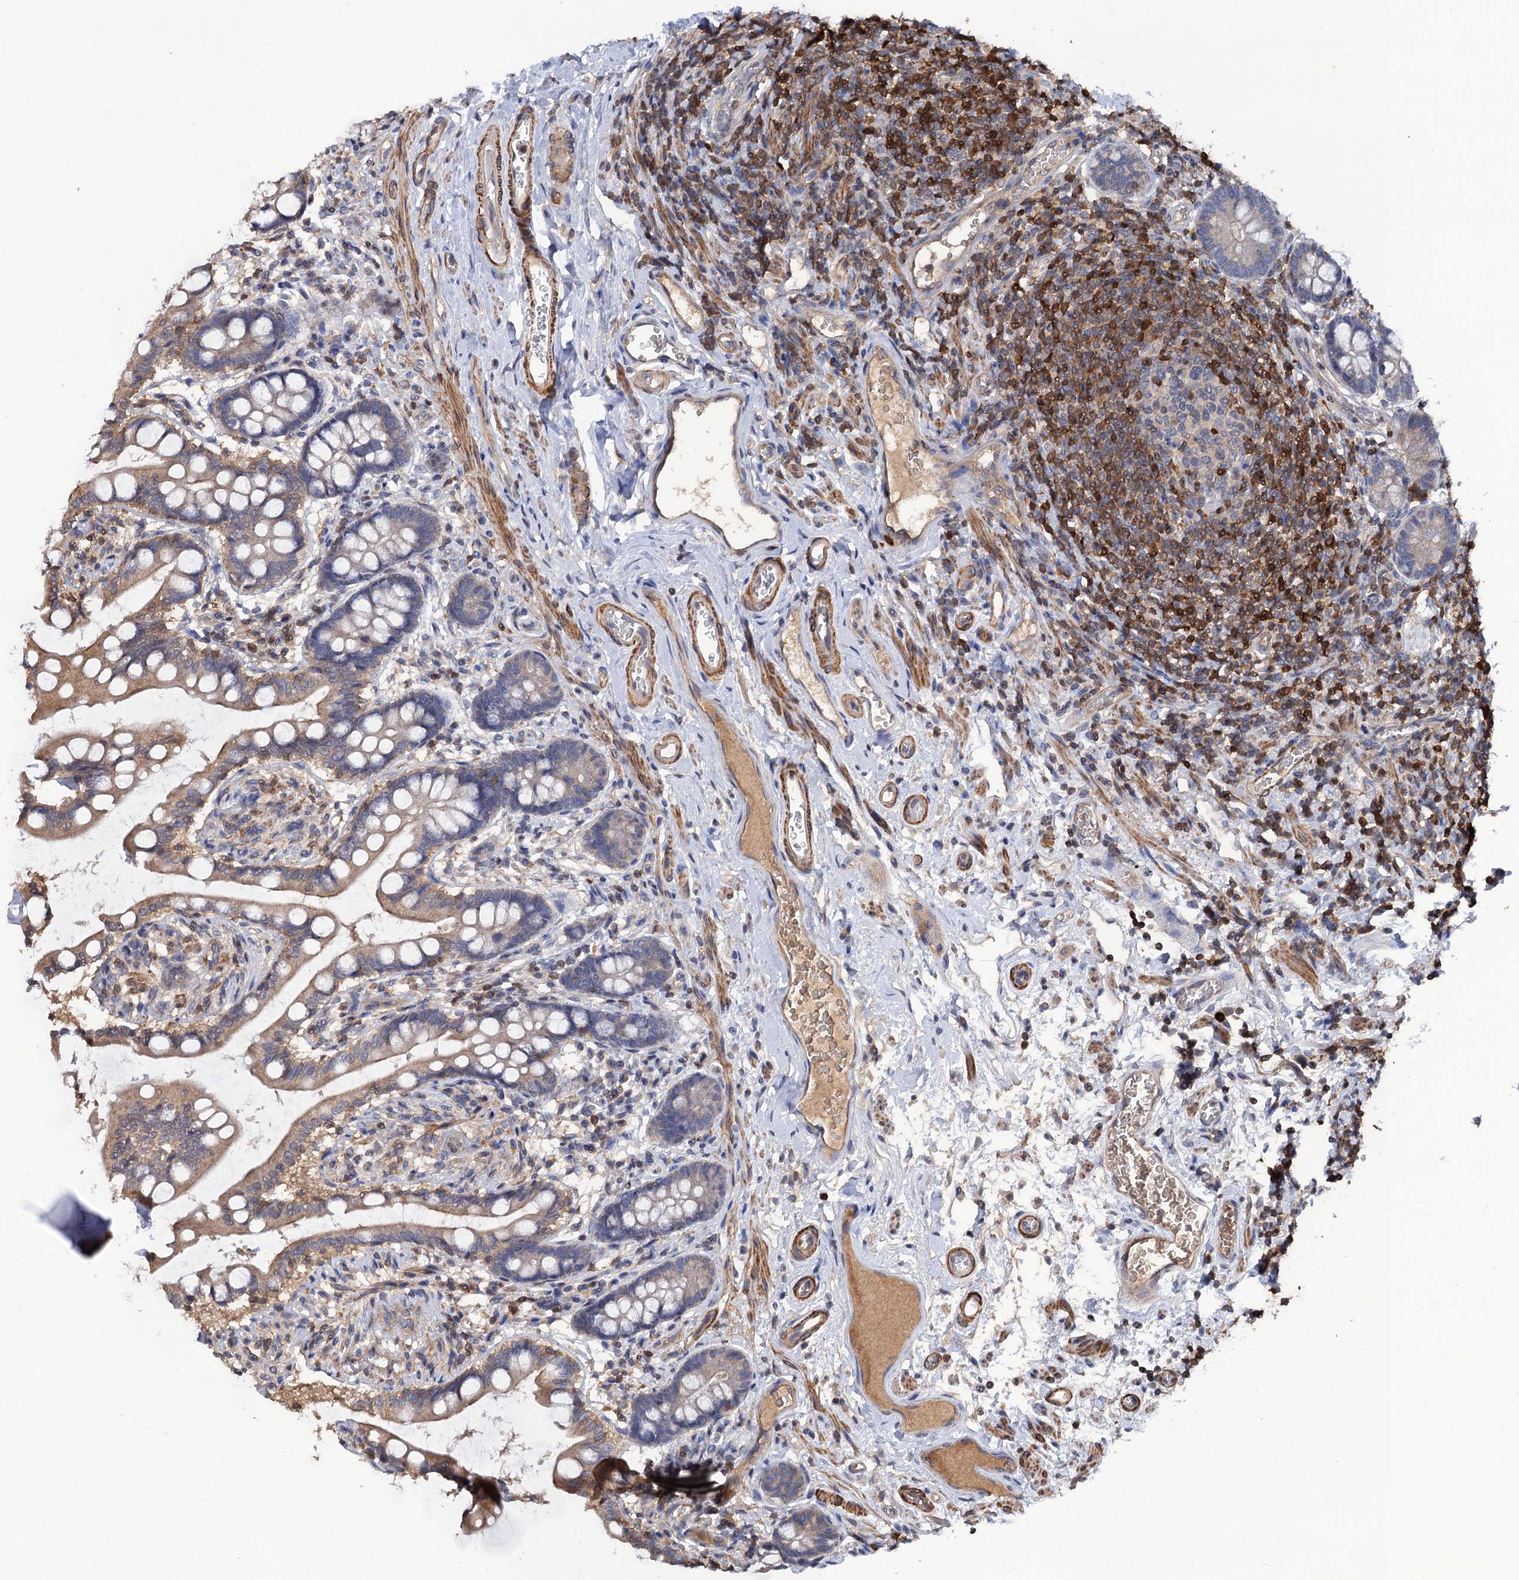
{"staining": {"intensity": "moderate", "quantity": ">75%", "location": "cytoplasmic/membranous"}, "tissue": "small intestine", "cell_type": "Glandular cells", "image_type": "normal", "snomed": [{"axis": "morphology", "description": "Normal tissue, NOS"}, {"axis": "topography", "description": "Small intestine"}], "caption": "This photomicrograph demonstrates immunohistochemistry staining of benign human small intestine, with medium moderate cytoplasmic/membranous expression in approximately >75% of glandular cells.", "gene": "DGKA", "patient": {"sex": "male", "age": 52}}